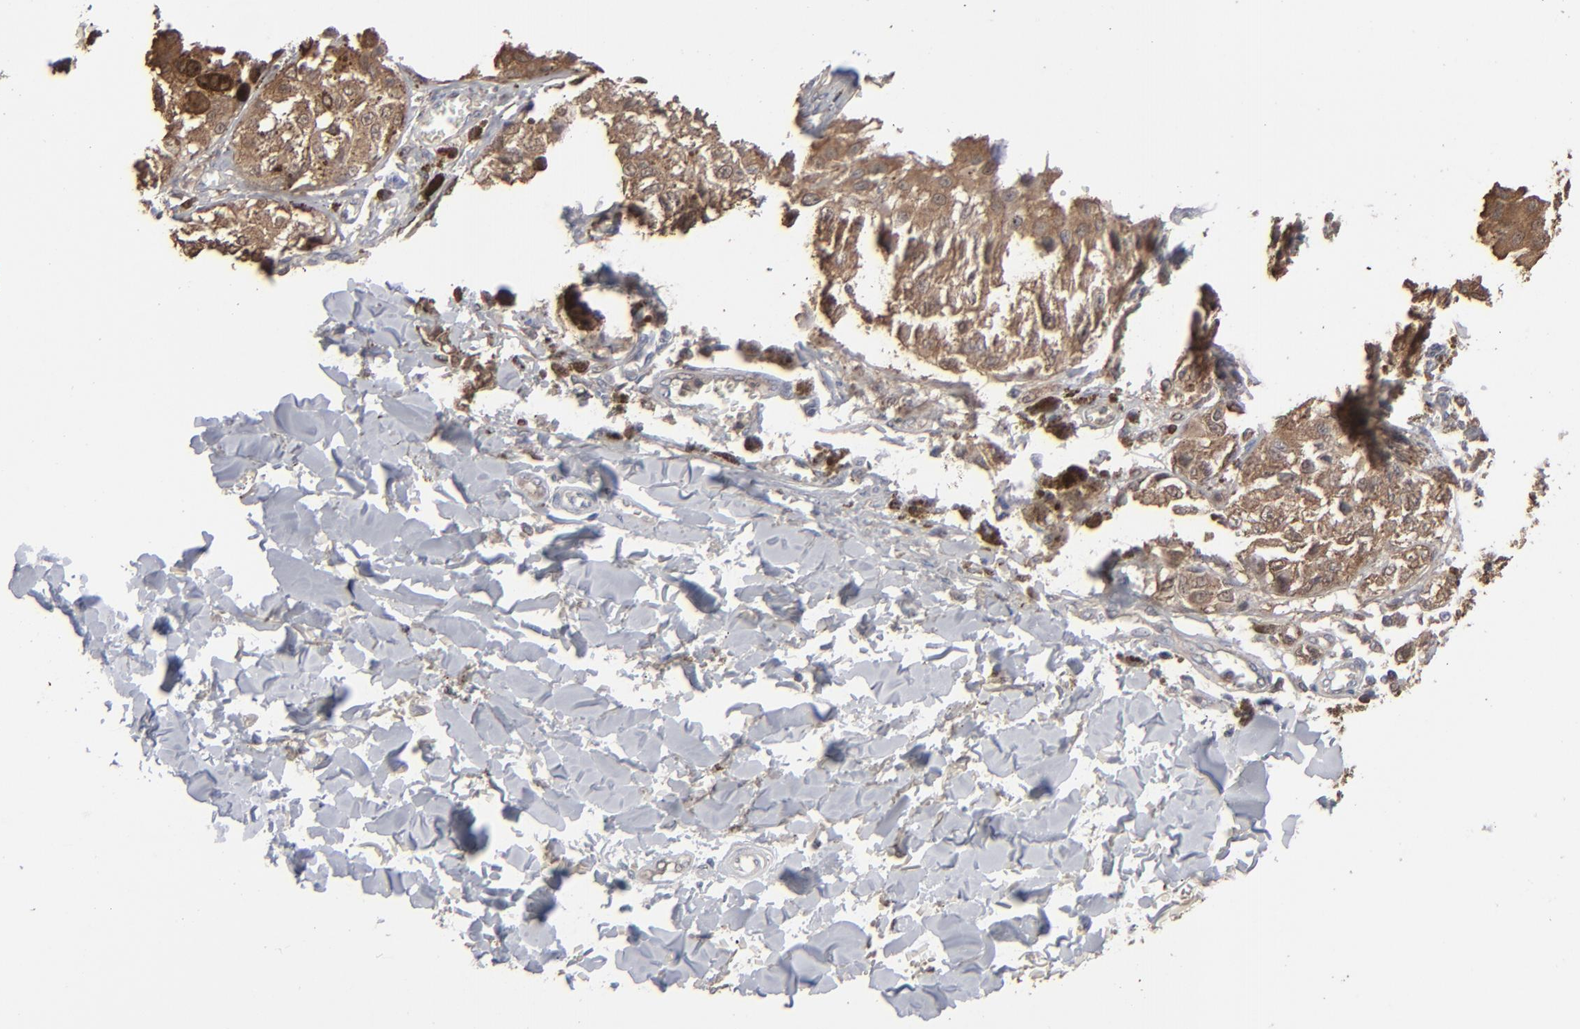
{"staining": {"intensity": "moderate", "quantity": ">75%", "location": "cytoplasmic/membranous"}, "tissue": "melanoma", "cell_type": "Tumor cells", "image_type": "cancer", "snomed": [{"axis": "morphology", "description": "Malignant melanoma, NOS"}, {"axis": "topography", "description": "Skin"}], "caption": "Tumor cells exhibit moderate cytoplasmic/membranous positivity in about >75% of cells in malignant melanoma.", "gene": "NME1-NME2", "patient": {"sex": "female", "age": 82}}